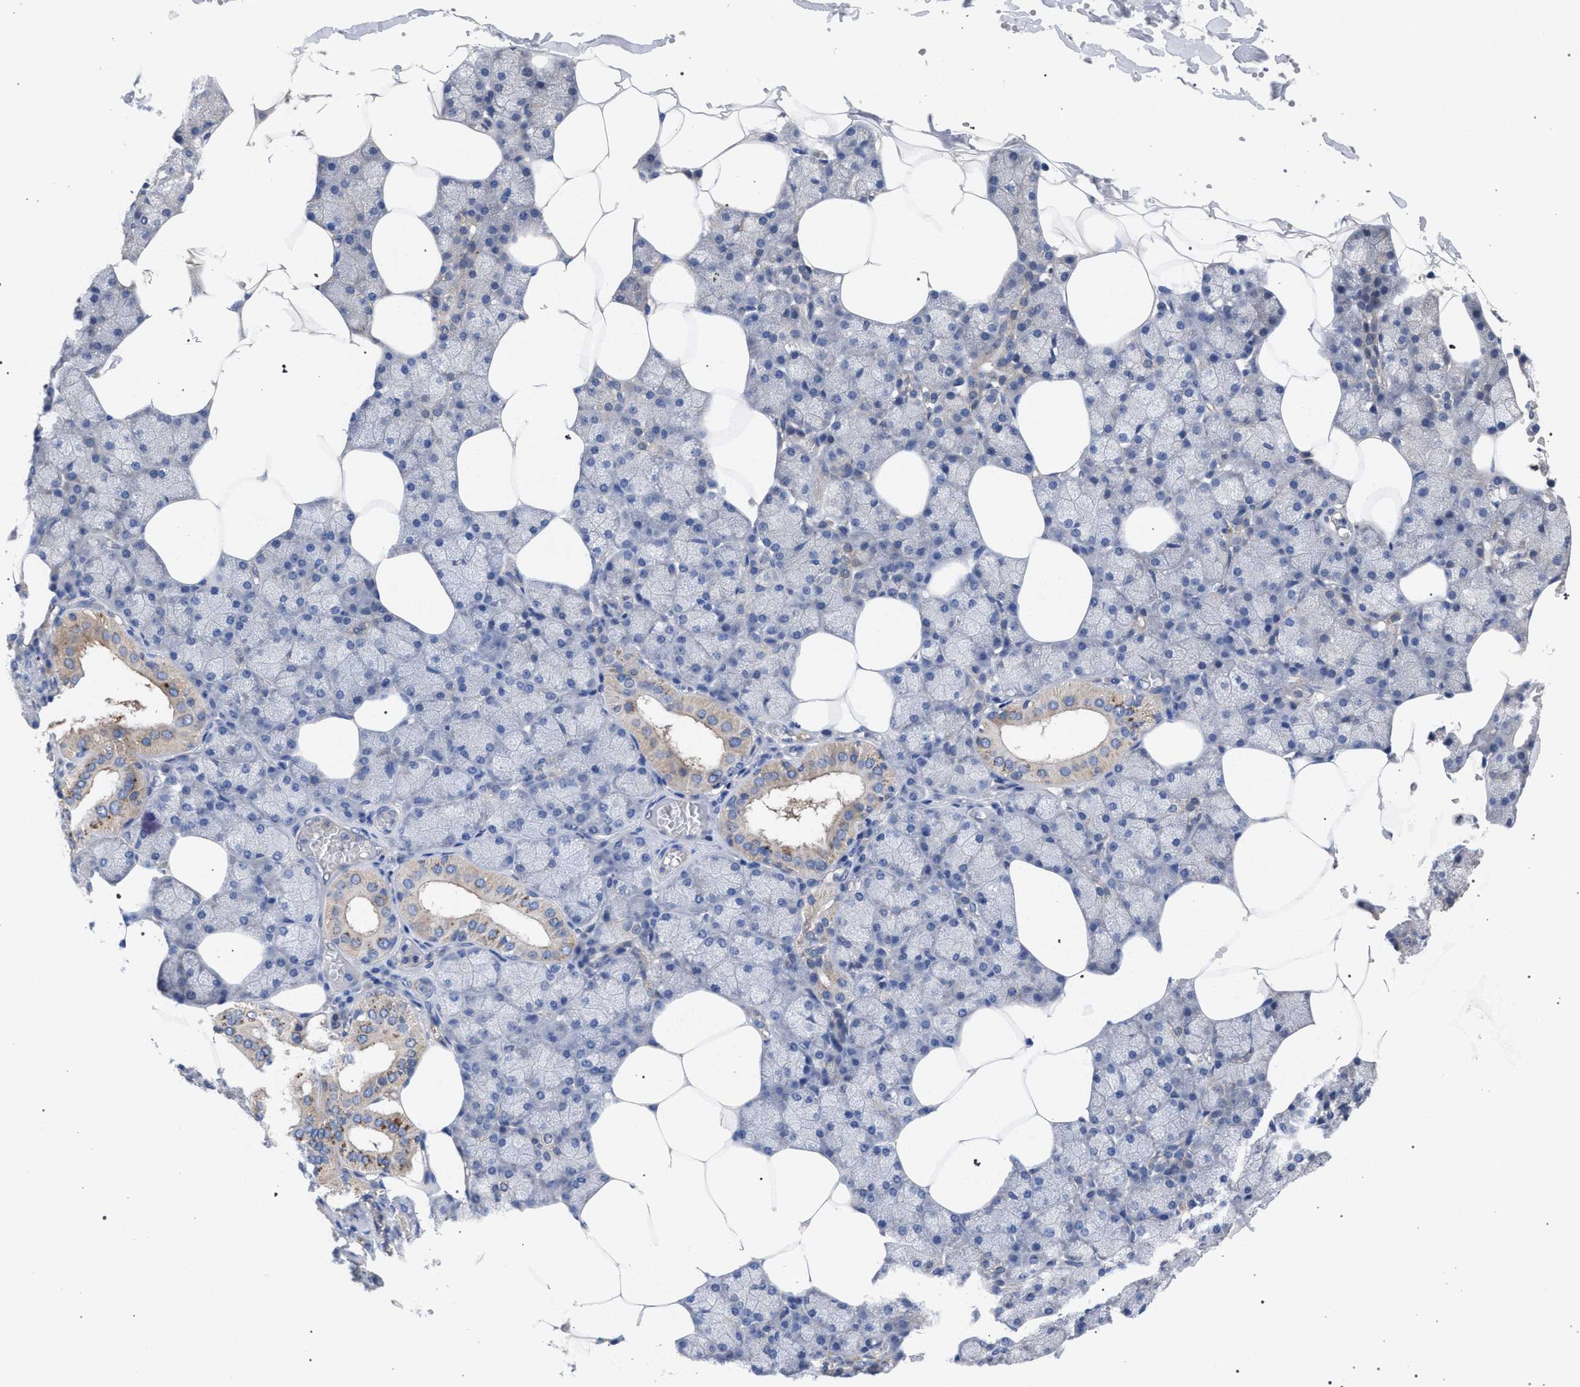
{"staining": {"intensity": "moderate", "quantity": "<25%", "location": "cytoplasmic/membranous"}, "tissue": "salivary gland", "cell_type": "Glandular cells", "image_type": "normal", "snomed": [{"axis": "morphology", "description": "Normal tissue, NOS"}, {"axis": "topography", "description": "Salivary gland"}], "caption": "High-magnification brightfield microscopy of normal salivary gland stained with DAB (3,3'-diaminobenzidine) (brown) and counterstained with hematoxylin (blue). glandular cells exhibit moderate cytoplasmic/membranous positivity is seen in approximately<25% of cells. Immunohistochemistry (ihc) stains the protein in brown and the nuclei are stained blue.", "gene": "GMPR", "patient": {"sex": "male", "age": 62}}